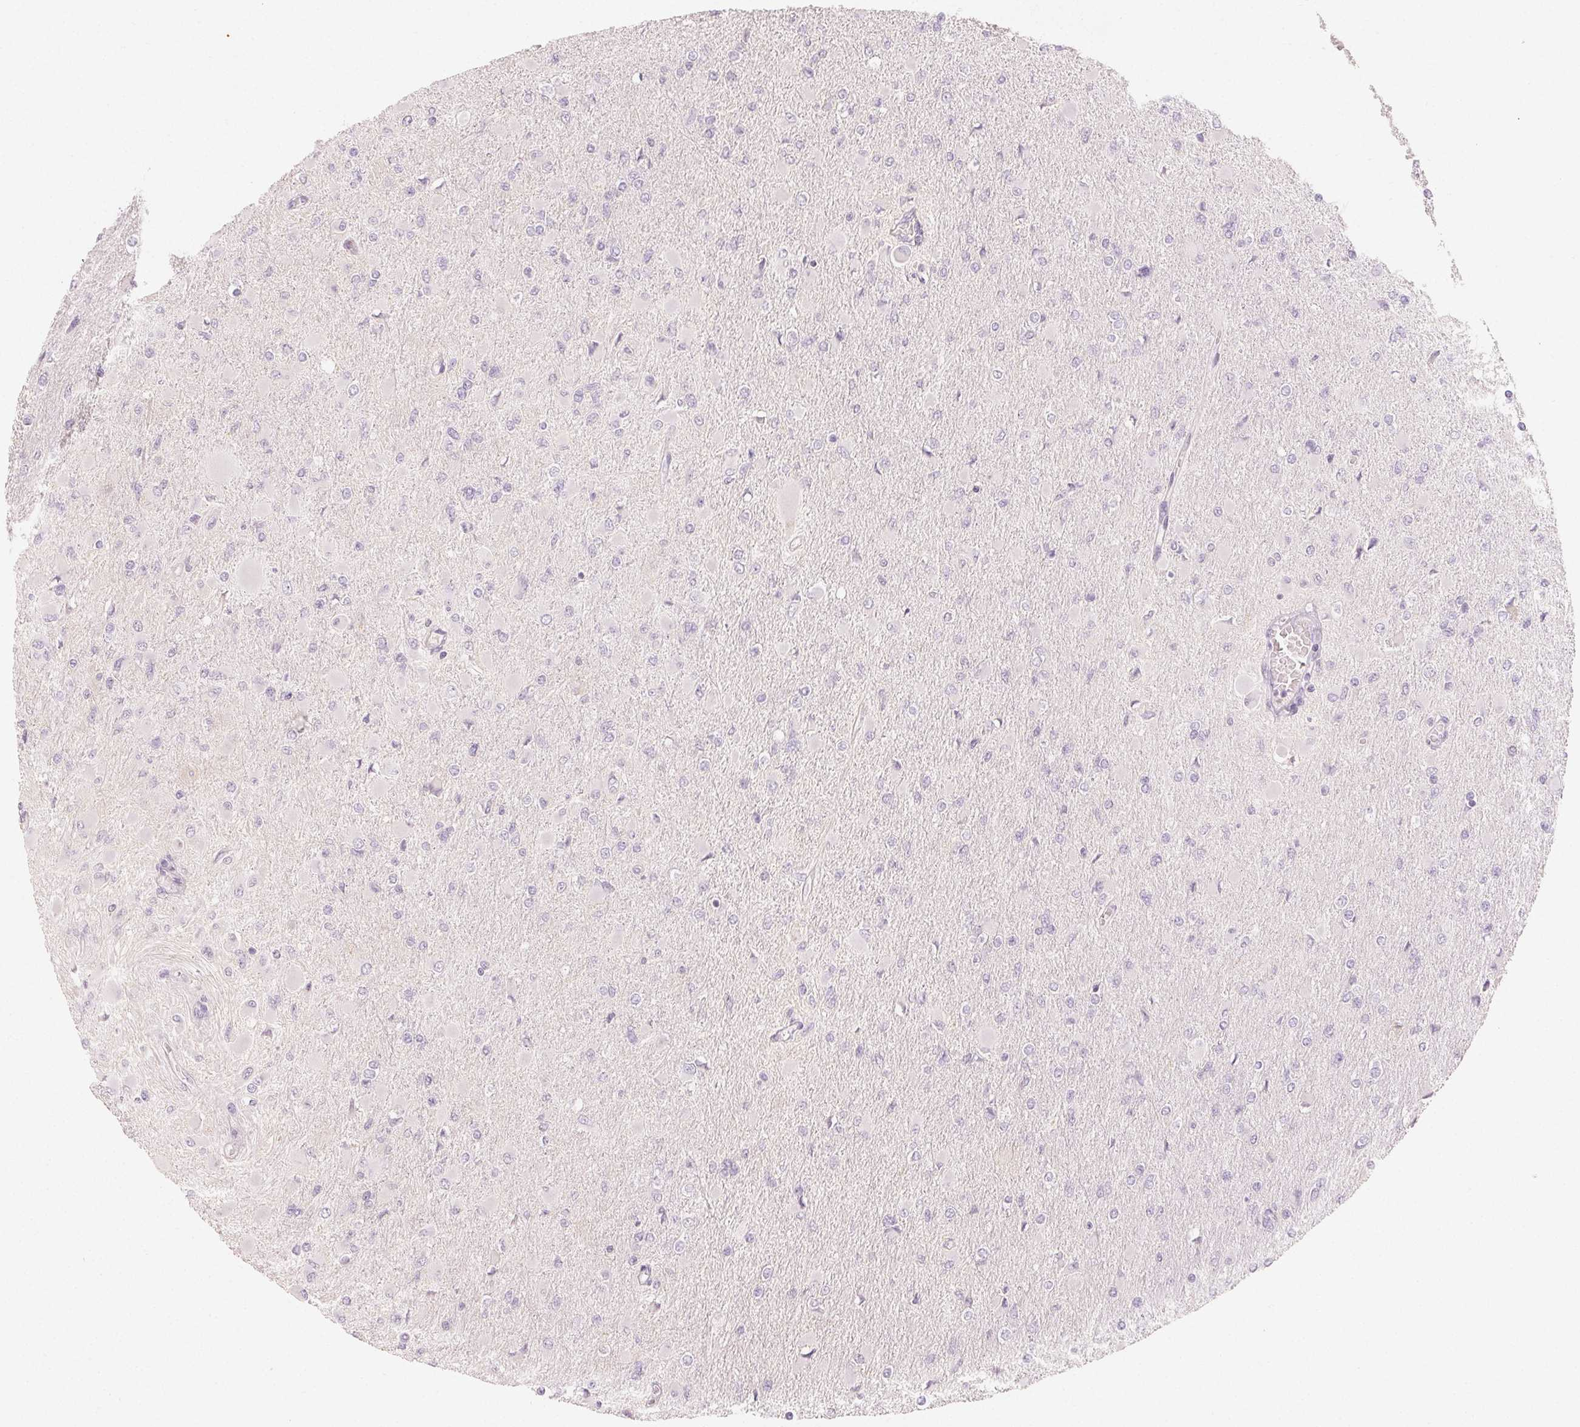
{"staining": {"intensity": "negative", "quantity": "none", "location": "none"}, "tissue": "glioma", "cell_type": "Tumor cells", "image_type": "cancer", "snomed": [{"axis": "morphology", "description": "Glioma, malignant, High grade"}, {"axis": "topography", "description": "Cerebral cortex"}], "caption": "Micrograph shows no protein staining in tumor cells of glioma tissue.", "gene": "LVRN", "patient": {"sex": "female", "age": 36}}